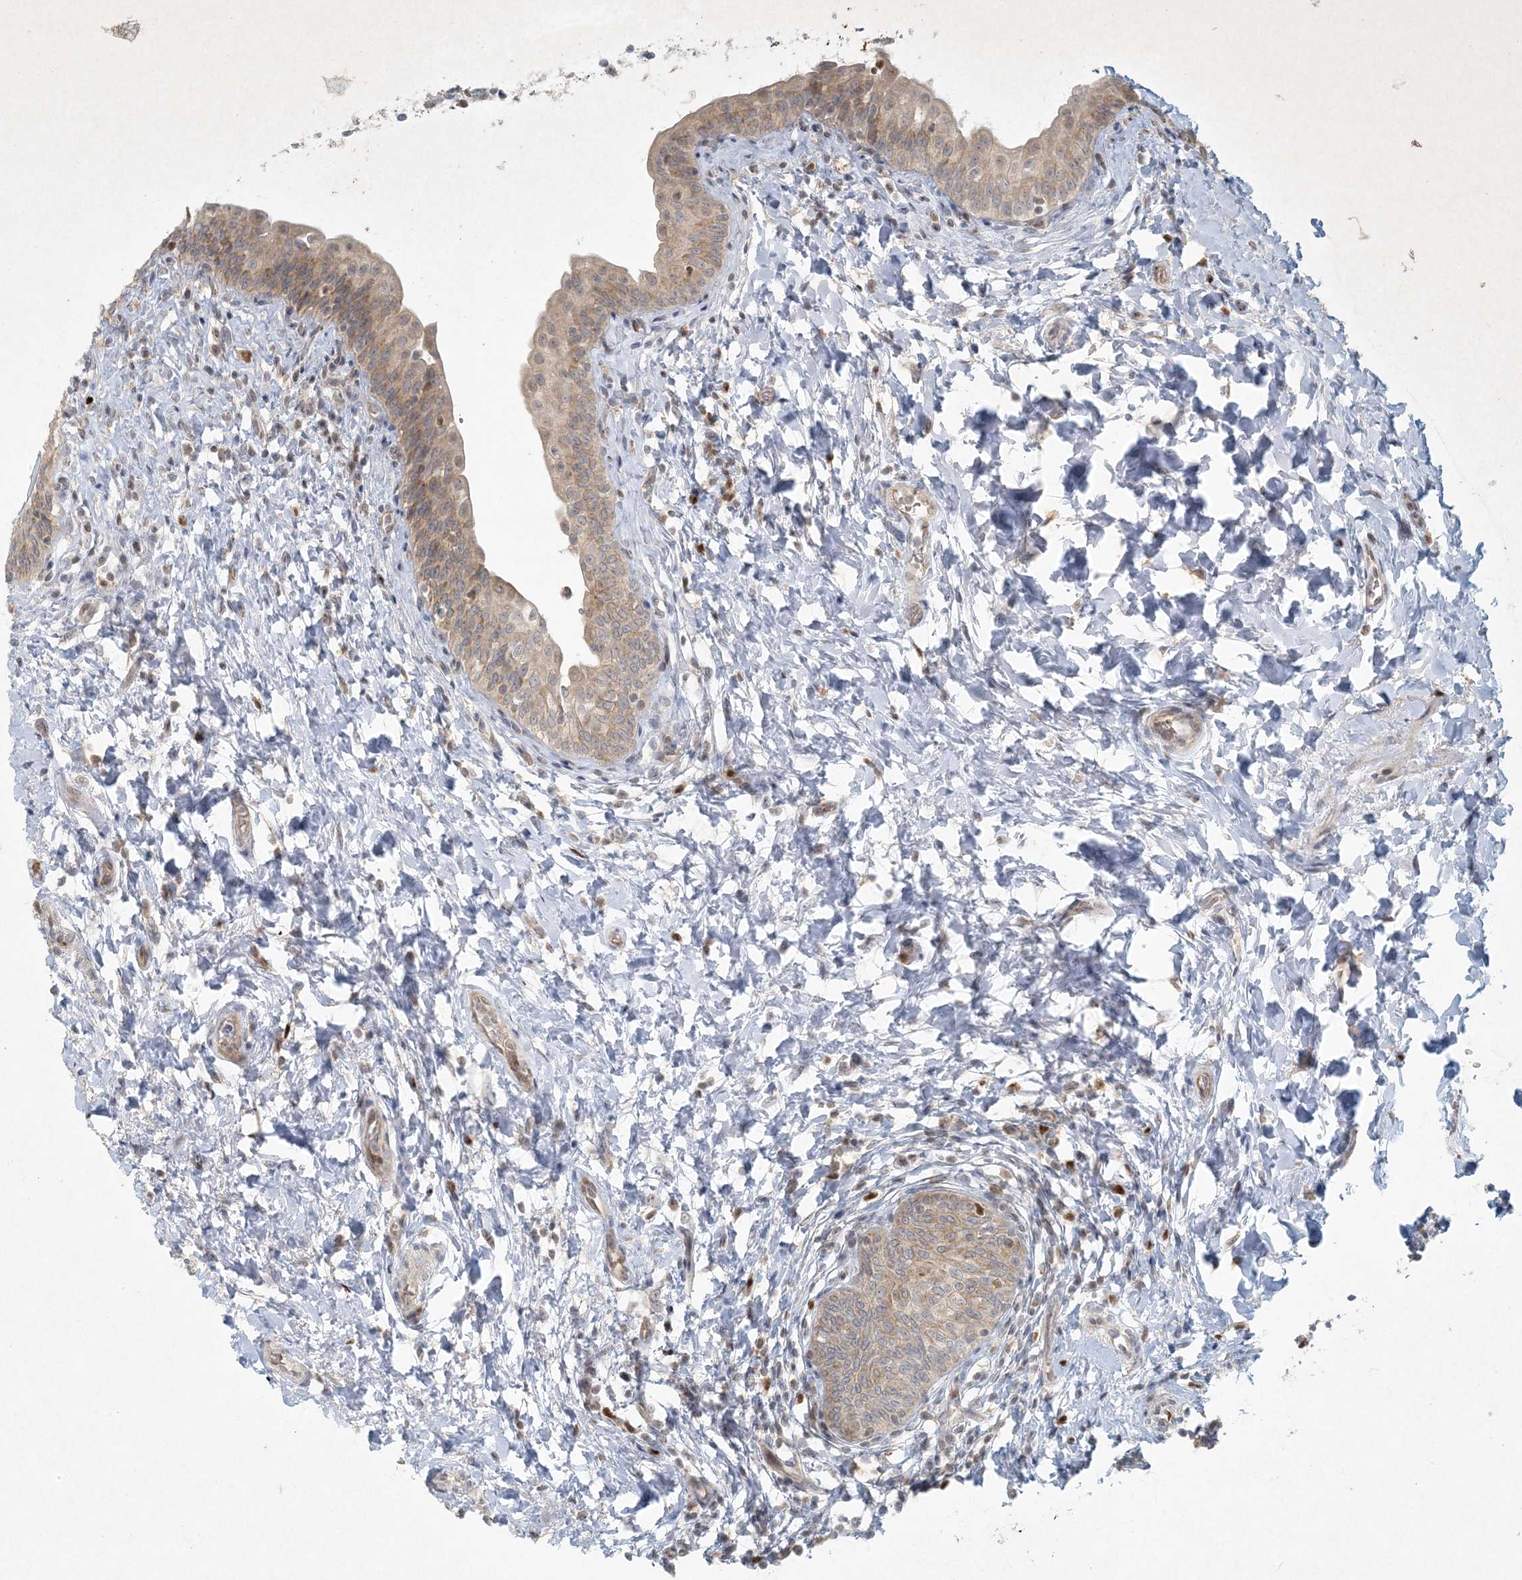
{"staining": {"intensity": "moderate", "quantity": "25%-75%", "location": "cytoplasmic/membranous"}, "tissue": "urinary bladder", "cell_type": "Urothelial cells", "image_type": "normal", "snomed": [{"axis": "morphology", "description": "Normal tissue, NOS"}, {"axis": "topography", "description": "Urinary bladder"}], "caption": "Moderate cytoplasmic/membranous positivity for a protein is identified in about 25%-75% of urothelial cells of unremarkable urinary bladder using immunohistochemistry.", "gene": "CTDNEP1", "patient": {"sex": "male", "age": 83}}